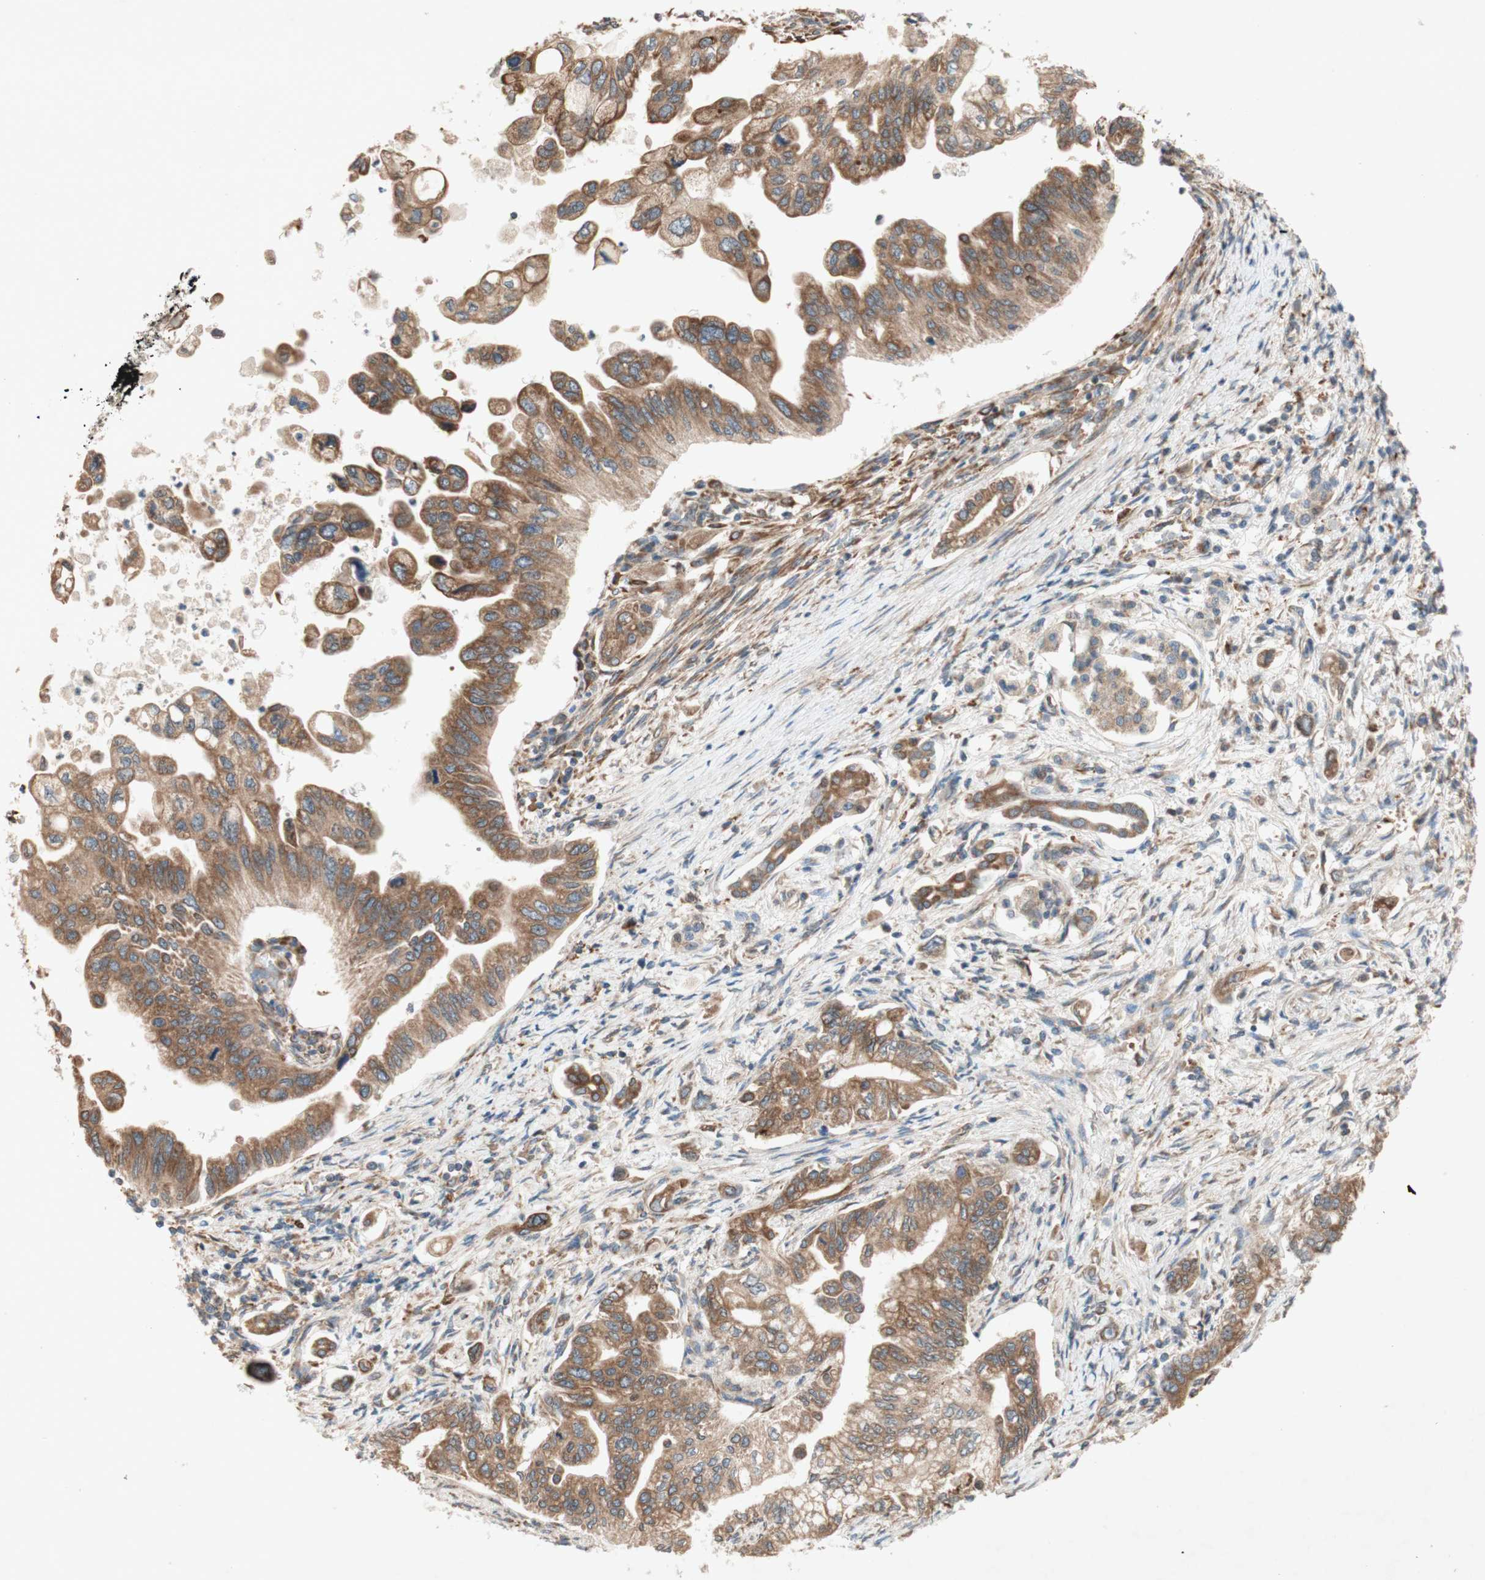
{"staining": {"intensity": "moderate", "quantity": ">75%", "location": "cytoplasmic/membranous"}, "tissue": "pancreatic cancer", "cell_type": "Tumor cells", "image_type": "cancer", "snomed": [{"axis": "morphology", "description": "Normal tissue, NOS"}, {"axis": "topography", "description": "Pancreas"}], "caption": "IHC image of neoplastic tissue: human pancreatic cancer stained using IHC shows medium levels of moderate protein expression localized specifically in the cytoplasmic/membranous of tumor cells, appearing as a cytoplasmic/membranous brown color.", "gene": "SOCS2", "patient": {"sex": "male", "age": 42}}